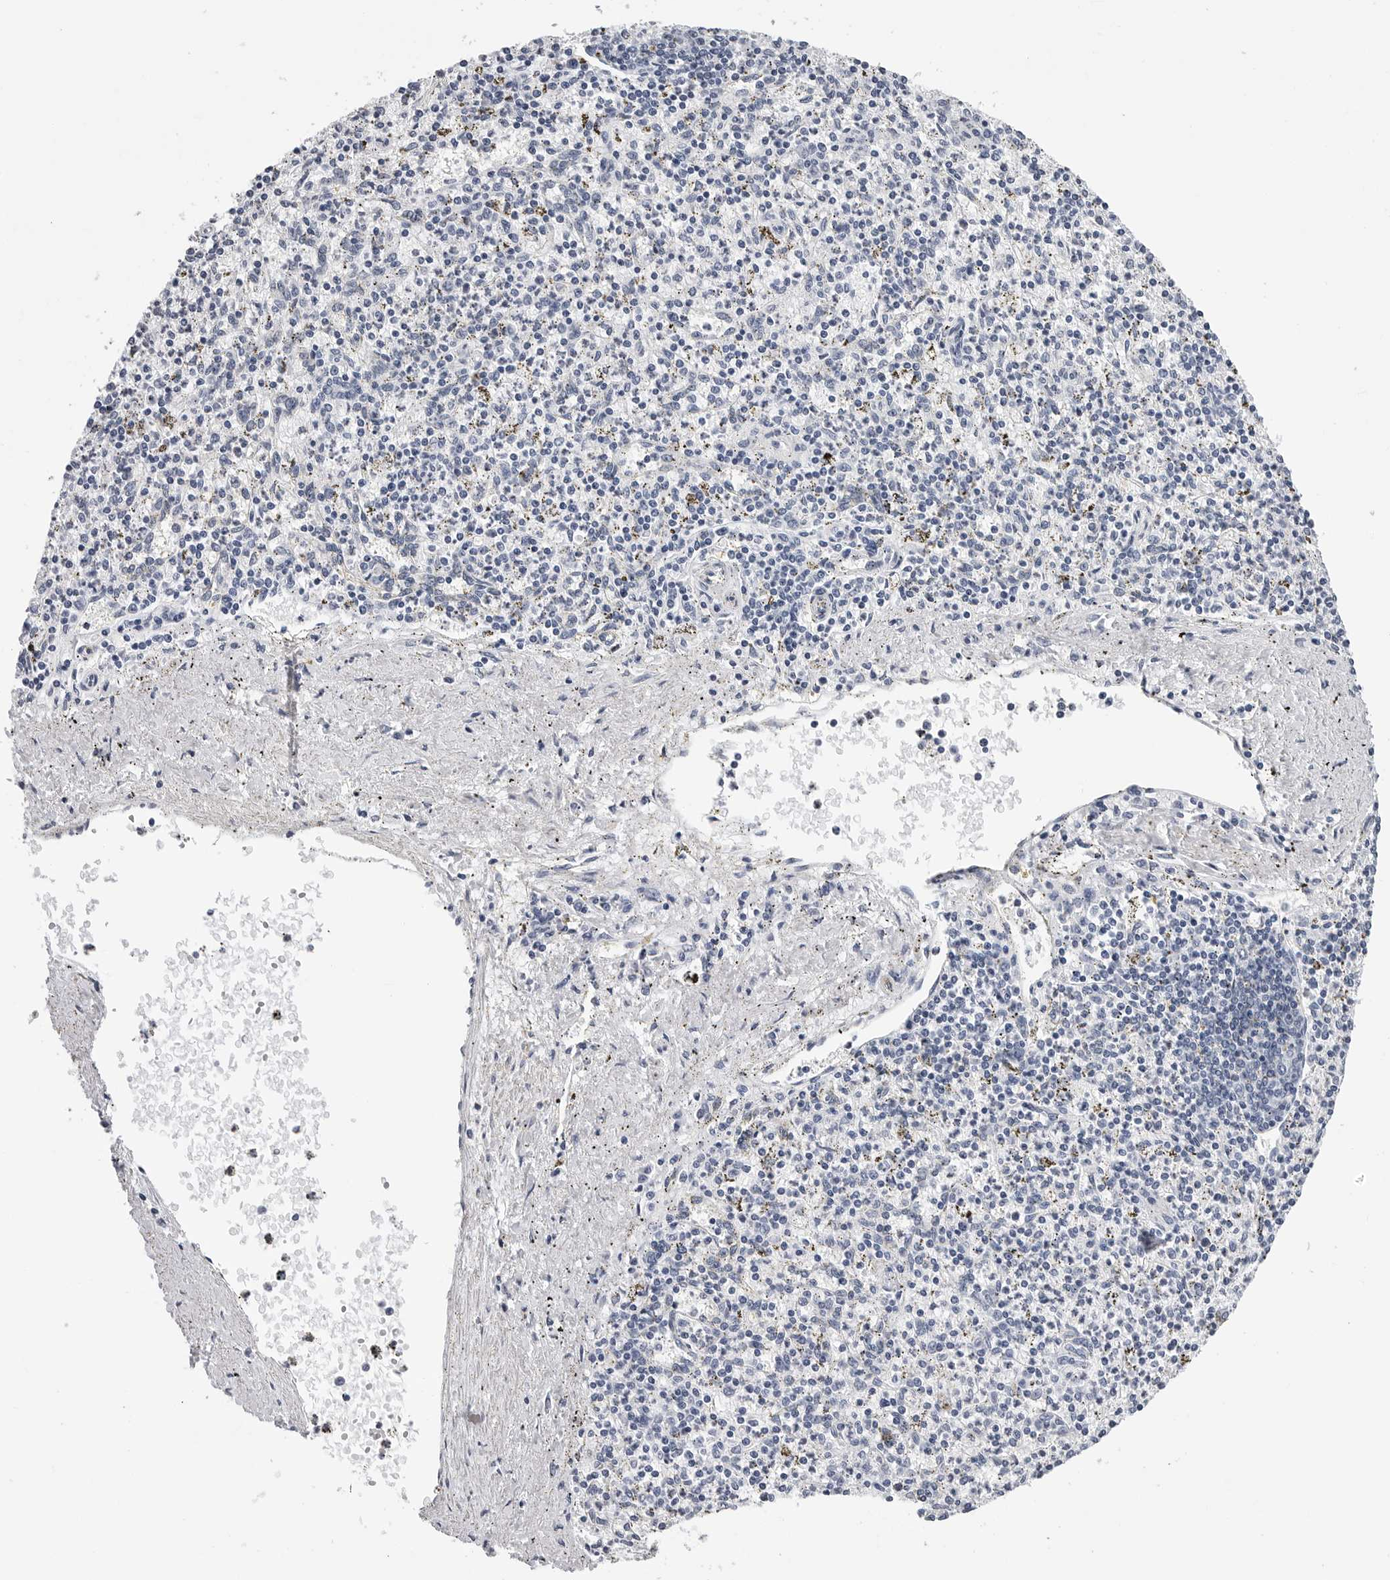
{"staining": {"intensity": "negative", "quantity": "none", "location": "none"}, "tissue": "spleen", "cell_type": "Cells in red pulp", "image_type": "normal", "snomed": [{"axis": "morphology", "description": "Normal tissue, NOS"}, {"axis": "topography", "description": "Spleen"}], "caption": "IHC of unremarkable spleen demonstrates no staining in cells in red pulp. Brightfield microscopy of immunohistochemistry stained with DAB (brown) and hematoxylin (blue), captured at high magnification.", "gene": "GNL2", "patient": {"sex": "male", "age": 72}}